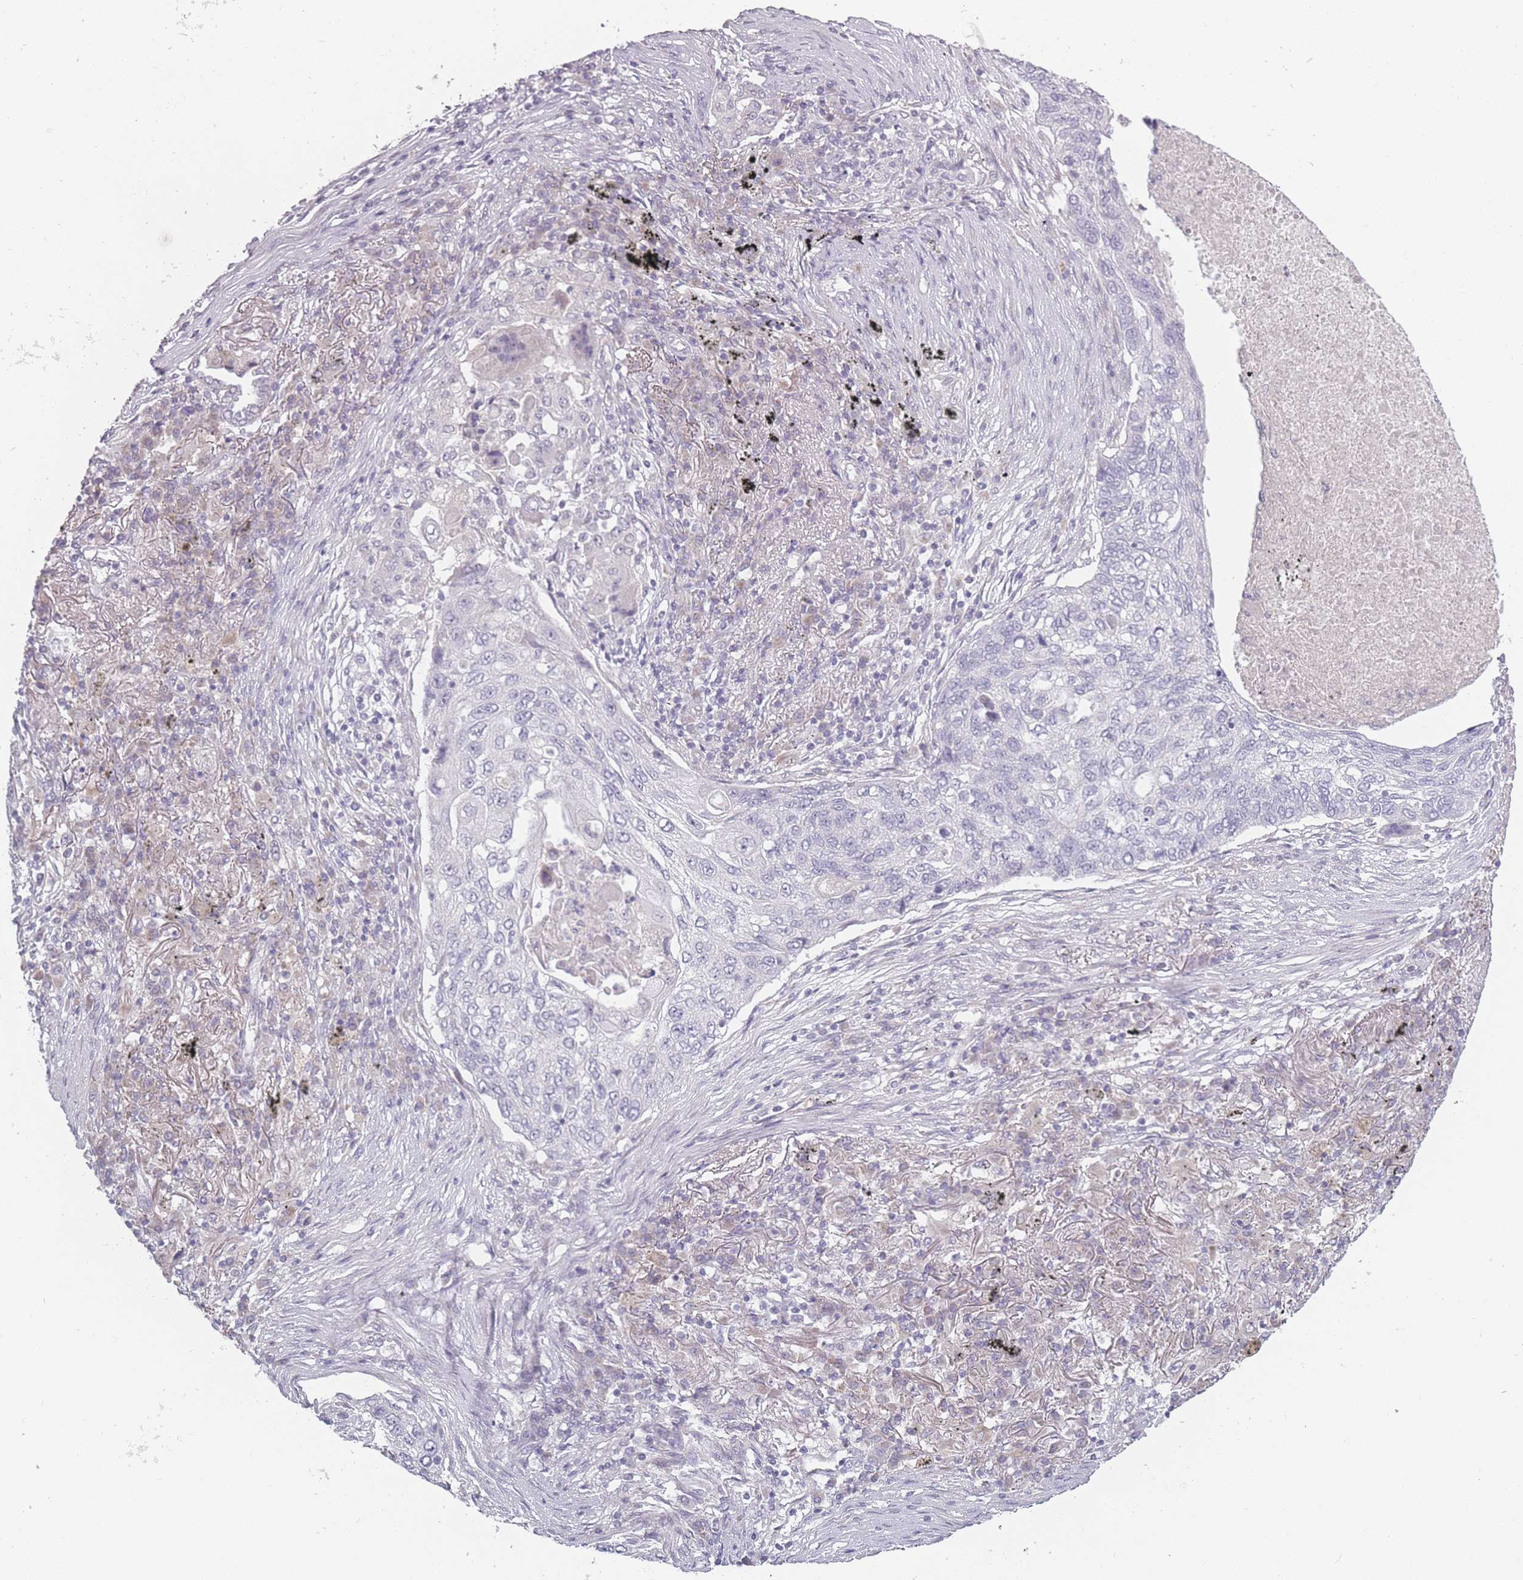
{"staining": {"intensity": "negative", "quantity": "none", "location": "none"}, "tissue": "lung cancer", "cell_type": "Tumor cells", "image_type": "cancer", "snomed": [{"axis": "morphology", "description": "Squamous cell carcinoma, NOS"}, {"axis": "topography", "description": "Lung"}], "caption": "Protein analysis of lung squamous cell carcinoma demonstrates no significant positivity in tumor cells.", "gene": "RASL10B", "patient": {"sex": "female", "age": 63}}